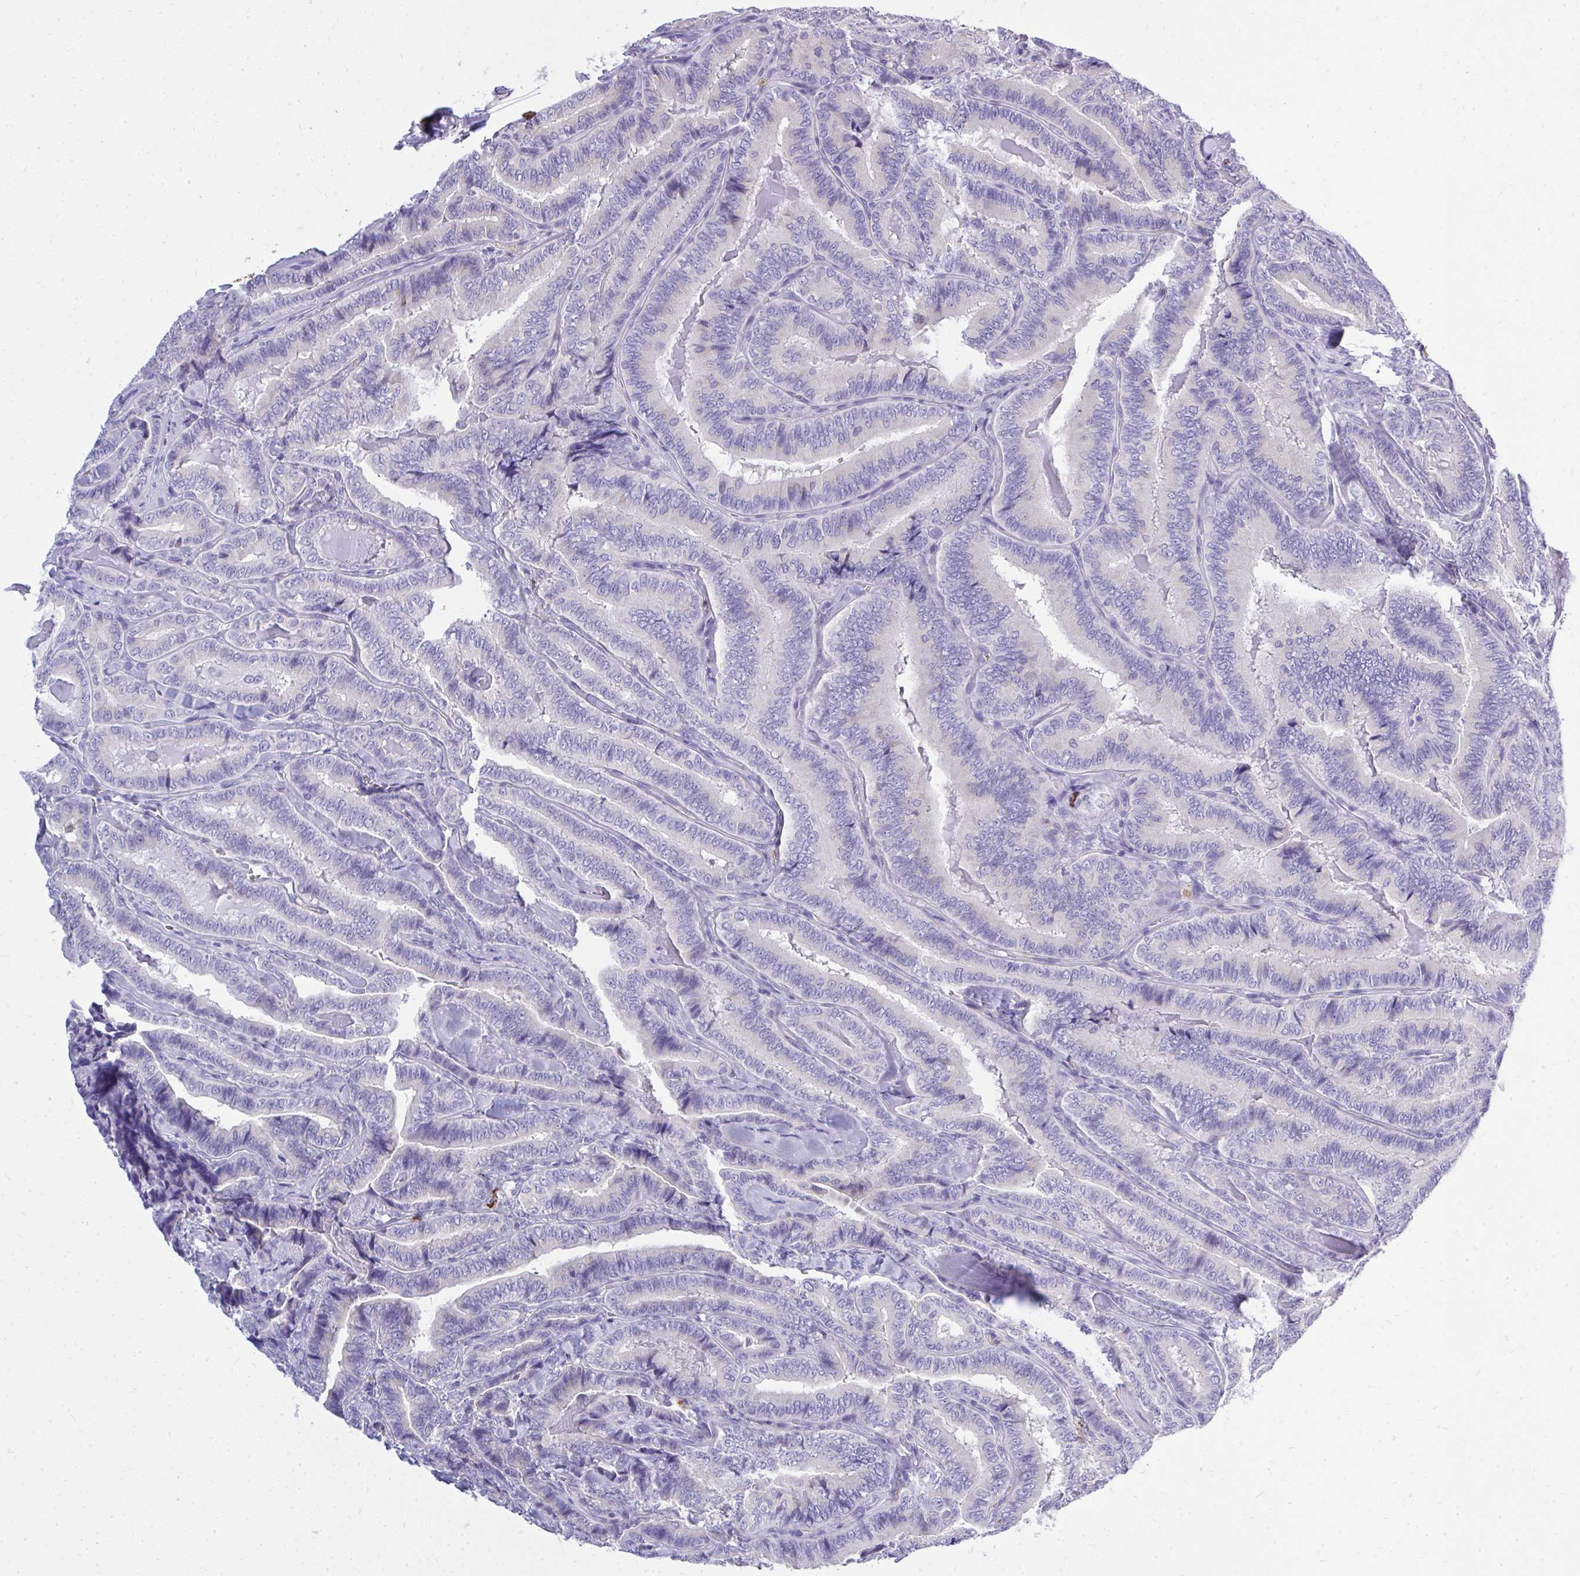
{"staining": {"intensity": "negative", "quantity": "none", "location": "none"}, "tissue": "thyroid cancer", "cell_type": "Tumor cells", "image_type": "cancer", "snomed": [{"axis": "morphology", "description": "Papillary adenocarcinoma, NOS"}, {"axis": "topography", "description": "Thyroid gland"}], "caption": "This is a image of IHC staining of thyroid papillary adenocarcinoma, which shows no expression in tumor cells.", "gene": "PSD", "patient": {"sex": "male", "age": 61}}